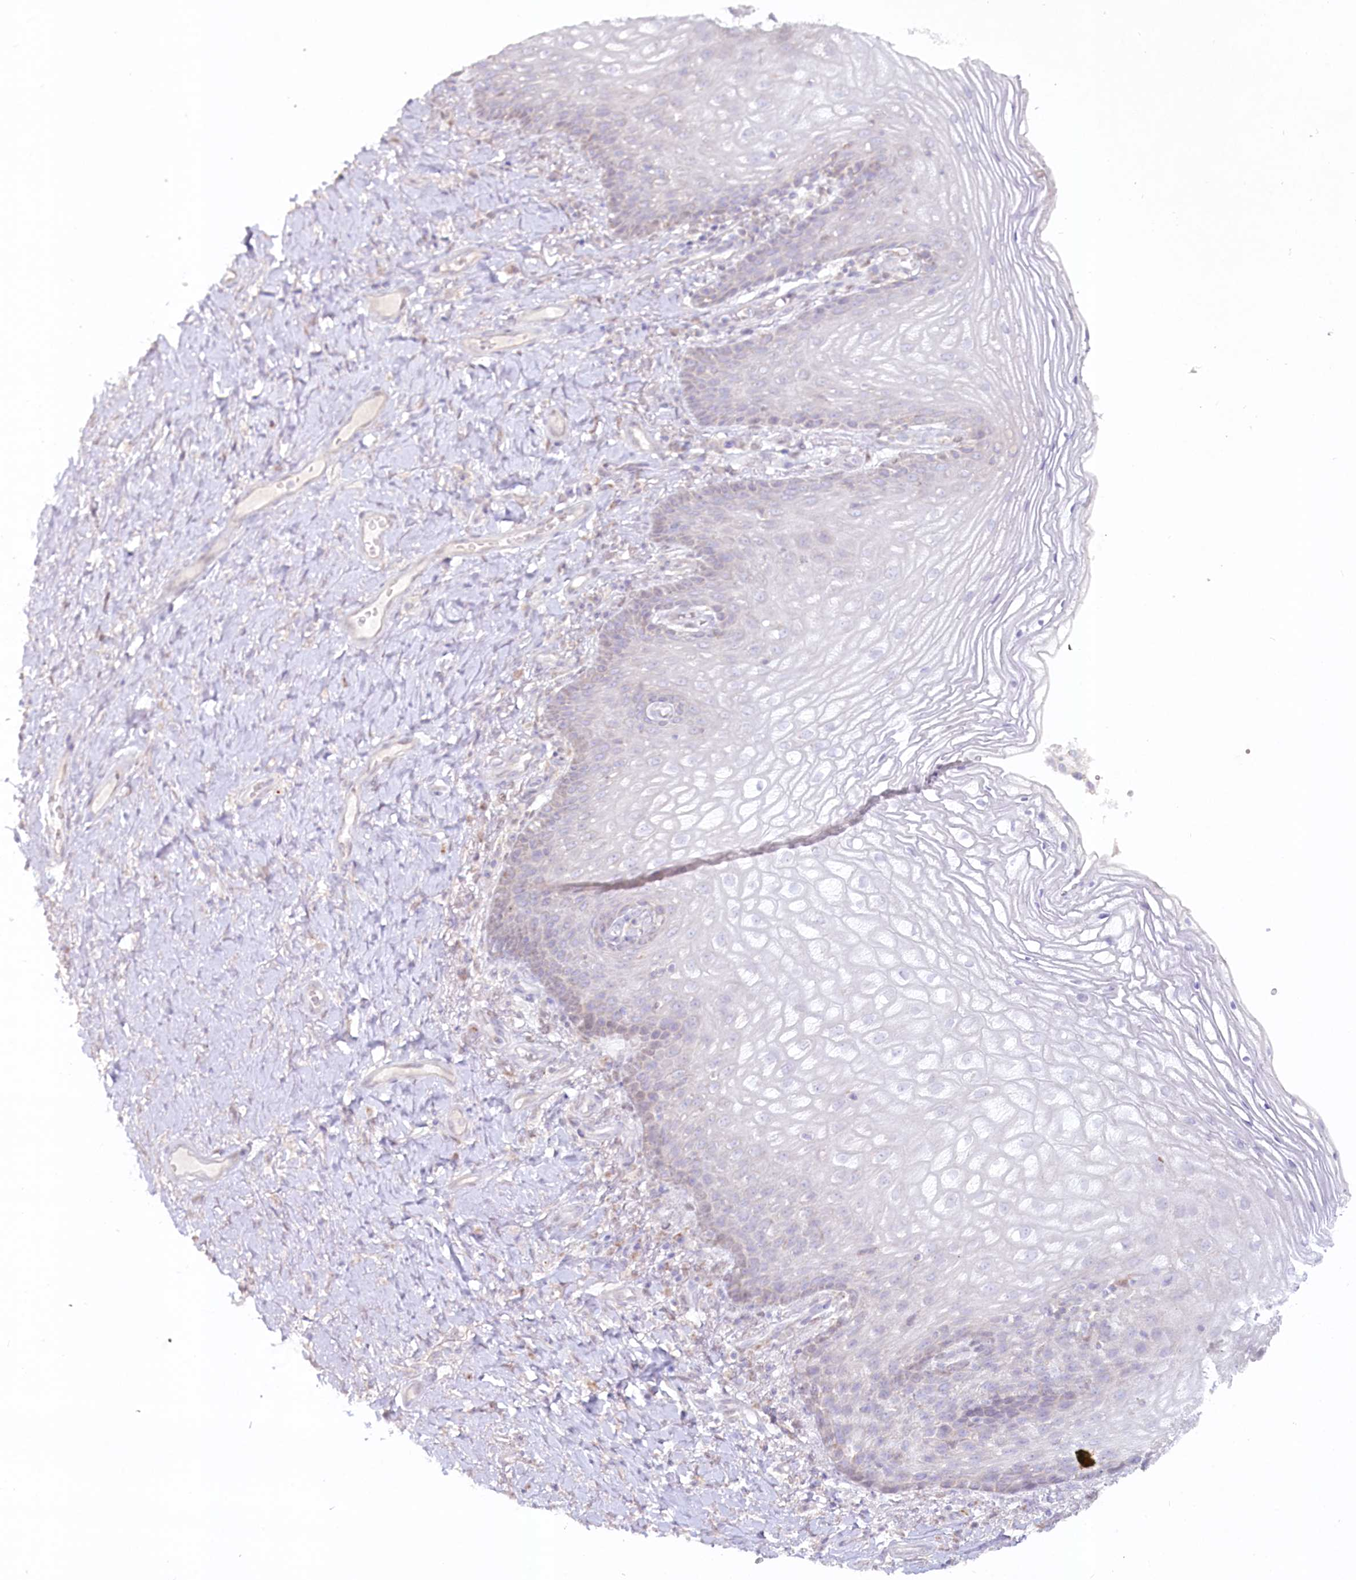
{"staining": {"intensity": "weak", "quantity": "<25%", "location": "nuclear"}, "tissue": "vagina", "cell_type": "Squamous epithelial cells", "image_type": "normal", "snomed": [{"axis": "morphology", "description": "Normal tissue, NOS"}, {"axis": "topography", "description": "Vagina"}], "caption": "IHC photomicrograph of normal vagina: human vagina stained with DAB (3,3'-diaminobenzidine) shows no significant protein expression in squamous epithelial cells. (DAB (3,3'-diaminobenzidine) IHC, high magnification).", "gene": "PSAPL1", "patient": {"sex": "female", "age": 60}}